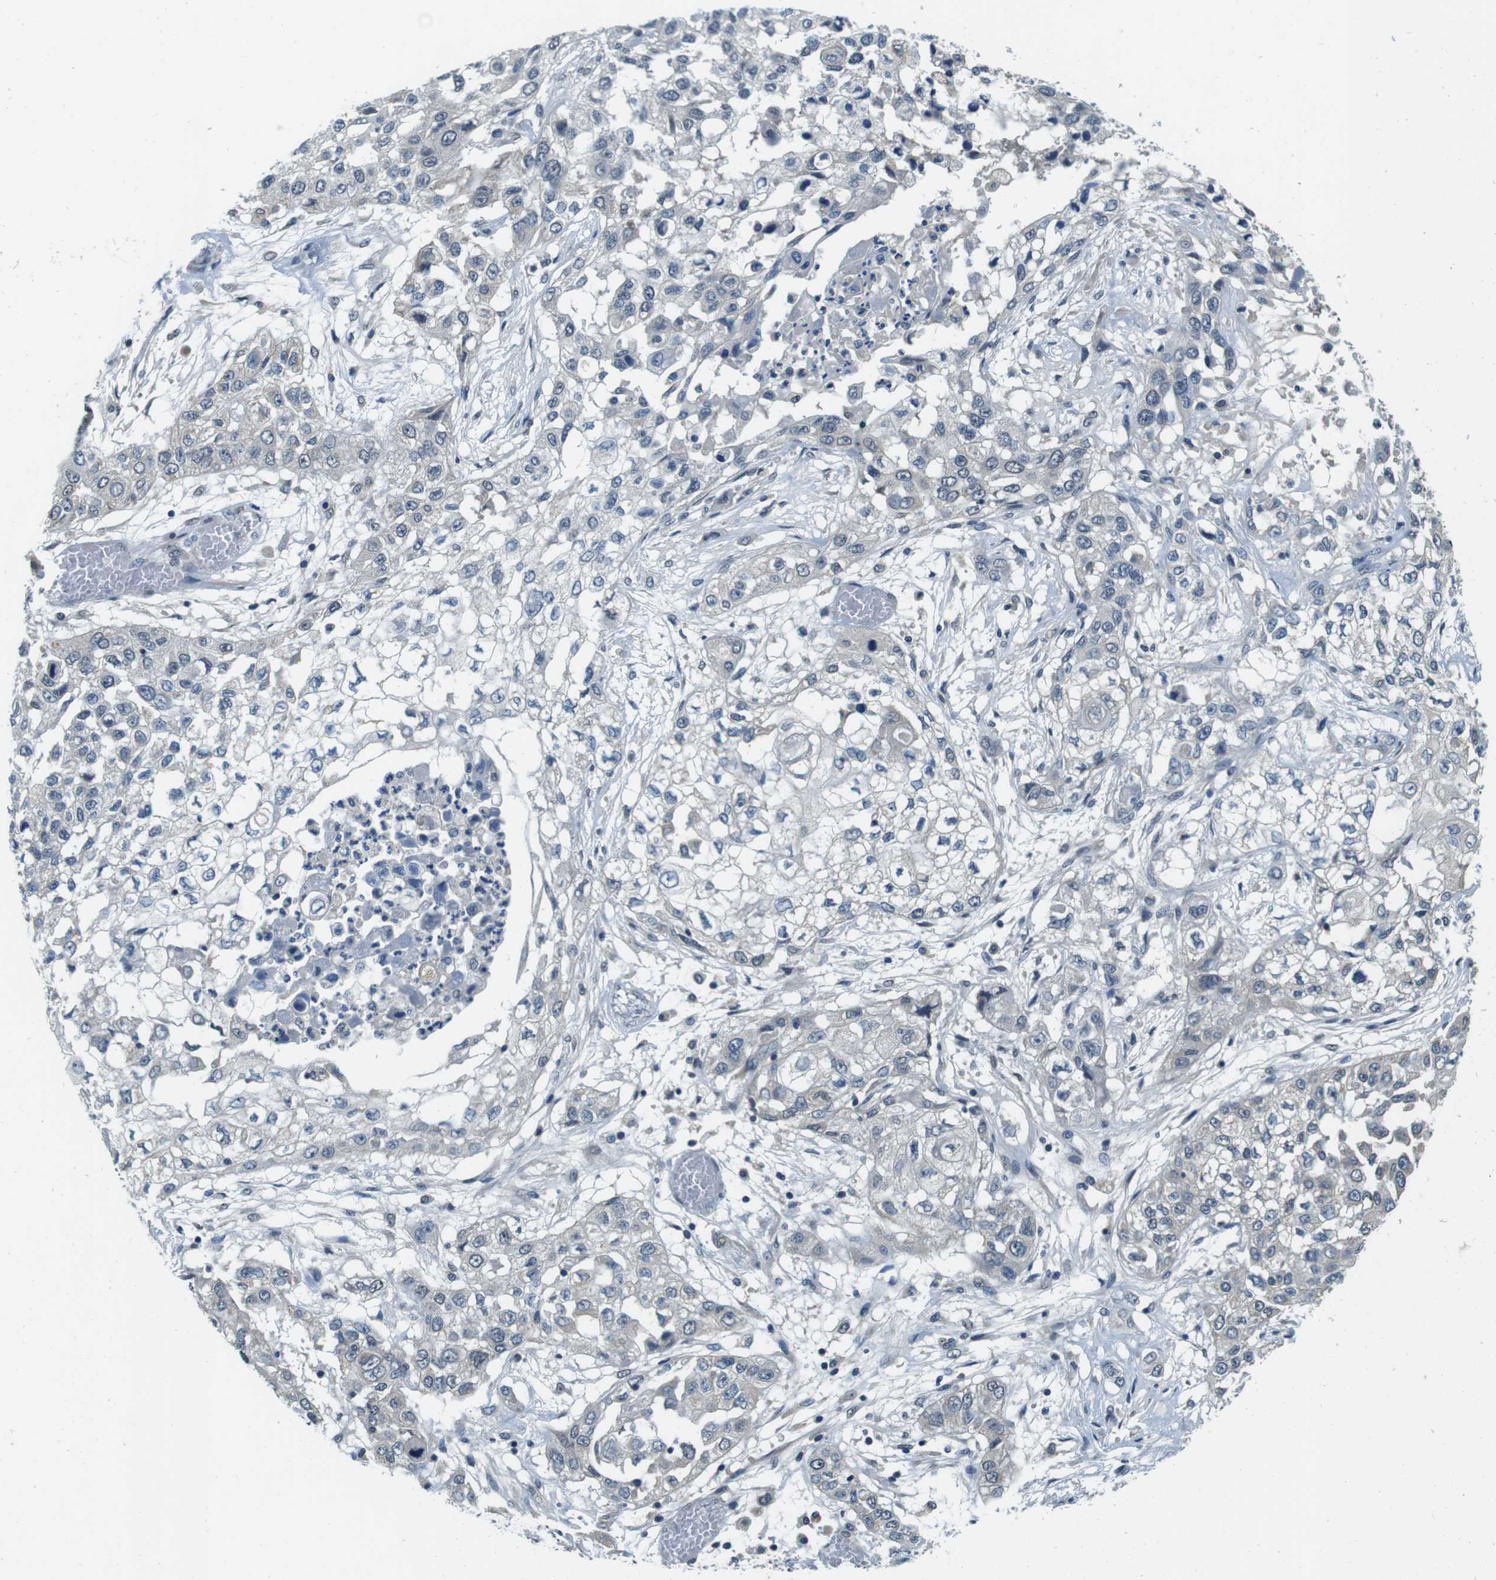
{"staining": {"intensity": "negative", "quantity": "none", "location": "none"}, "tissue": "lung cancer", "cell_type": "Tumor cells", "image_type": "cancer", "snomed": [{"axis": "morphology", "description": "Squamous cell carcinoma, NOS"}, {"axis": "topography", "description": "Lung"}], "caption": "Lung cancer (squamous cell carcinoma) was stained to show a protein in brown. There is no significant staining in tumor cells.", "gene": "DTNA", "patient": {"sex": "male", "age": 71}}